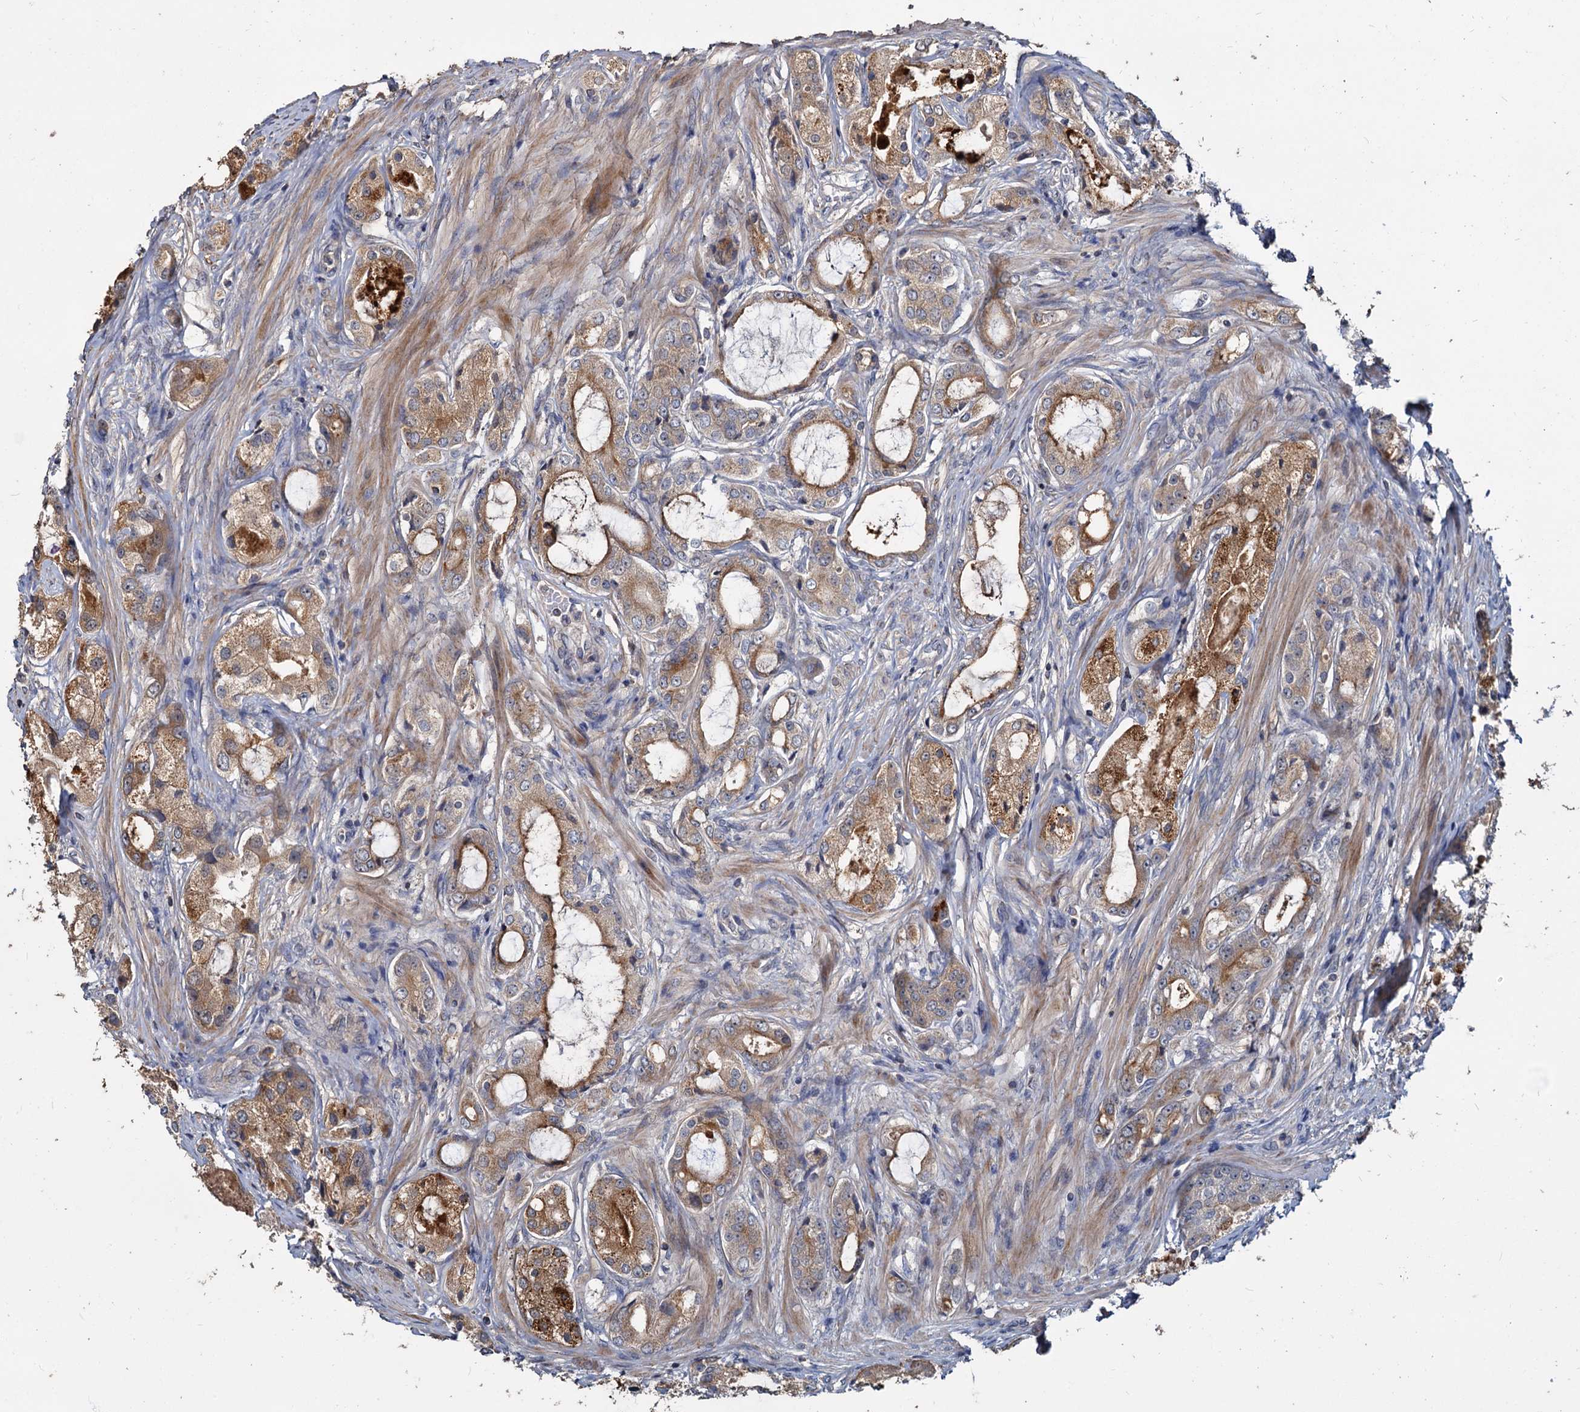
{"staining": {"intensity": "moderate", "quantity": ">75%", "location": "cytoplasmic/membranous"}, "tissue": "prostate cancer", "cell_type": "Tumor cells", "image_type": "cancer", "snomed": [{"axis": "morphology", "description": "Adenocarcinoma, Low grade"}, {"axis": "topography", "description": "Prostate"}], "caption": "Moderate cytoplasmic/membranous protein staining is seen in approximately >75% of tumor cells in prostate cancer (low-grade adenocarcinoma).", "gene": "DEPDC4", "patient": {"sex": "male", "age": 68}}